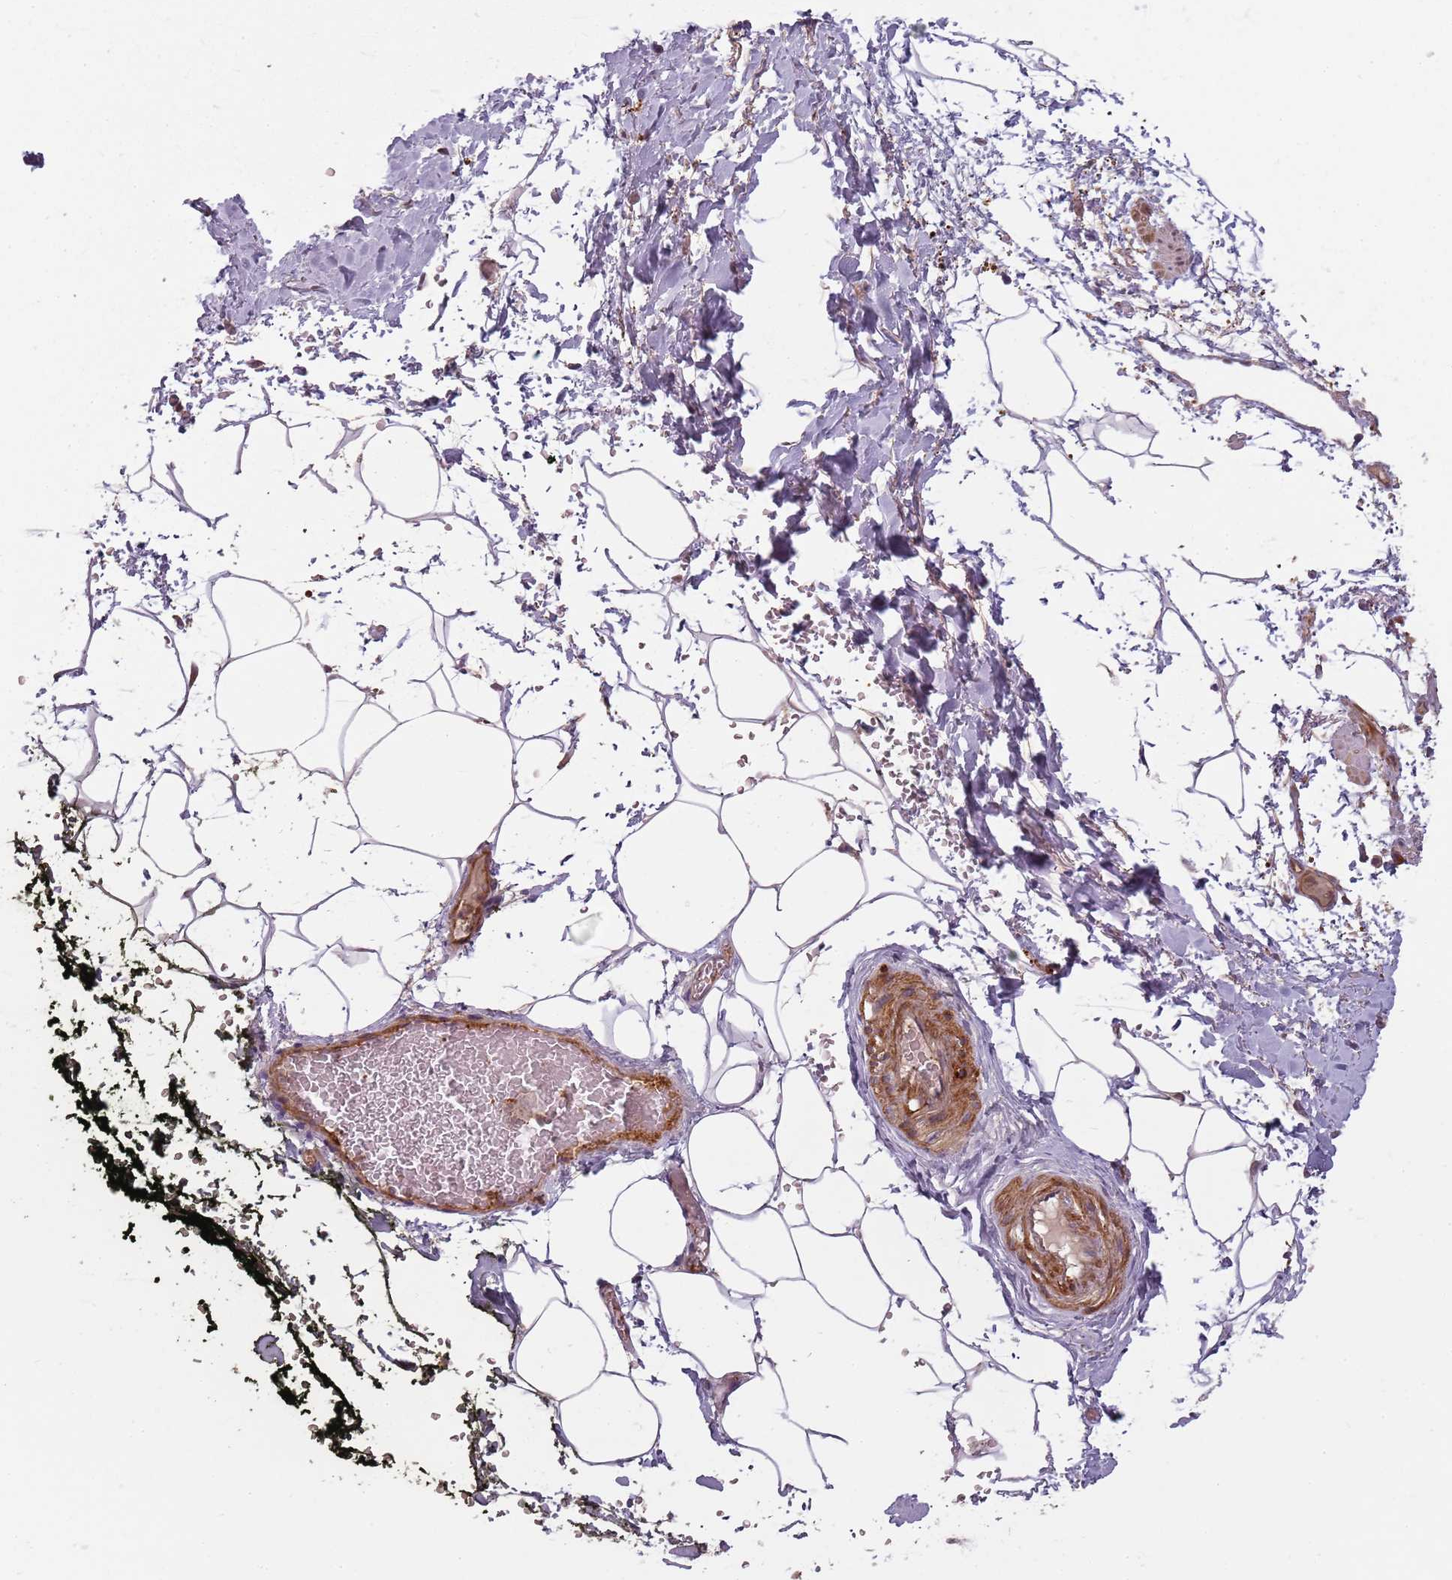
{"staining": {"intensity": "weak", "quantity": "25%-75%", "location": "cytoplasmic/membranous"}, "tissue": "adipose tissue", "cell_type": "Adipocytes", "image_type": "normal", "snomed": [{"axis": "morphology", "description": "Normal tissue, NOS"}, {"axis": "morphology", "description": "Adenocarcinoma, Low grade"}, {"axis": "topography", "description": "Prostate"}, {"axis": "topography", "description": "Peripheral nerve tissue"}], "caption": "Adipose tissue stained for a protein reveals weak cytoplasmic/membranous positivity in adipocytes. Nuclei are stained in blue.", "gene": "PPP1R14C", "patient": {"sex": "male", "age": 63}}